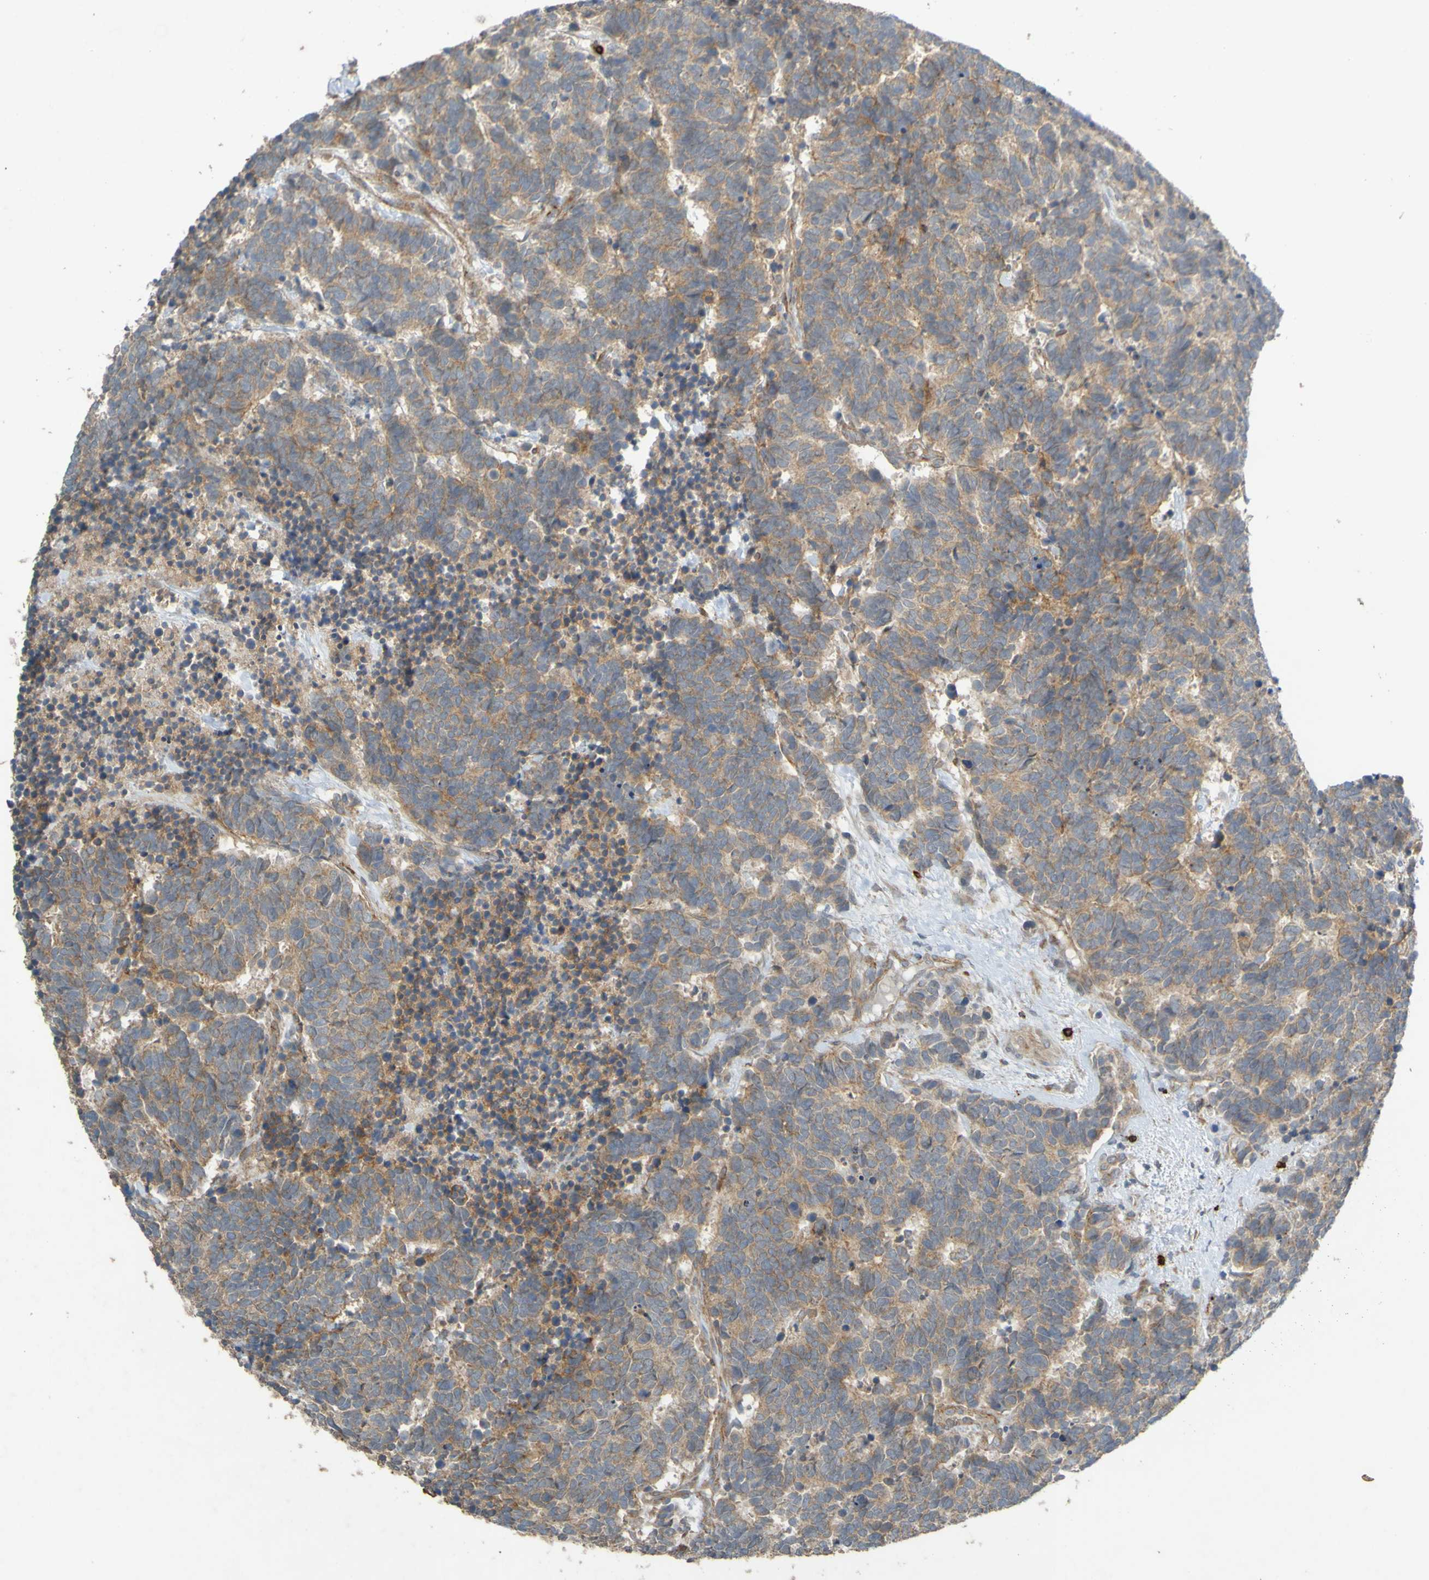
{"staining": {"intensity": "weak", "quantity": ">75%", "location": "cytoplasmic/membranous"}, "tissue": "carcinoid", "cell_type": "Tumor cells", "image_type": "cancer", "snomed": [{"axis": "morphology", "description": "Carcinoma, NOS"}, {"axis": "morphology", "description": "Carcinoid, malignant, NOS"}, {"axis": "topography", "description": "Urinary bladder"}], "caption": "Tumor cells show low levels of weak cytoplasmic/membranous expression in approximately >75% of cells in human malignant carcinoid. (DAB = brown stain, brightfield microscopy at high magnification).", "gene": "B3GAT2", "patient": {"sex": "male", "age": 57}}